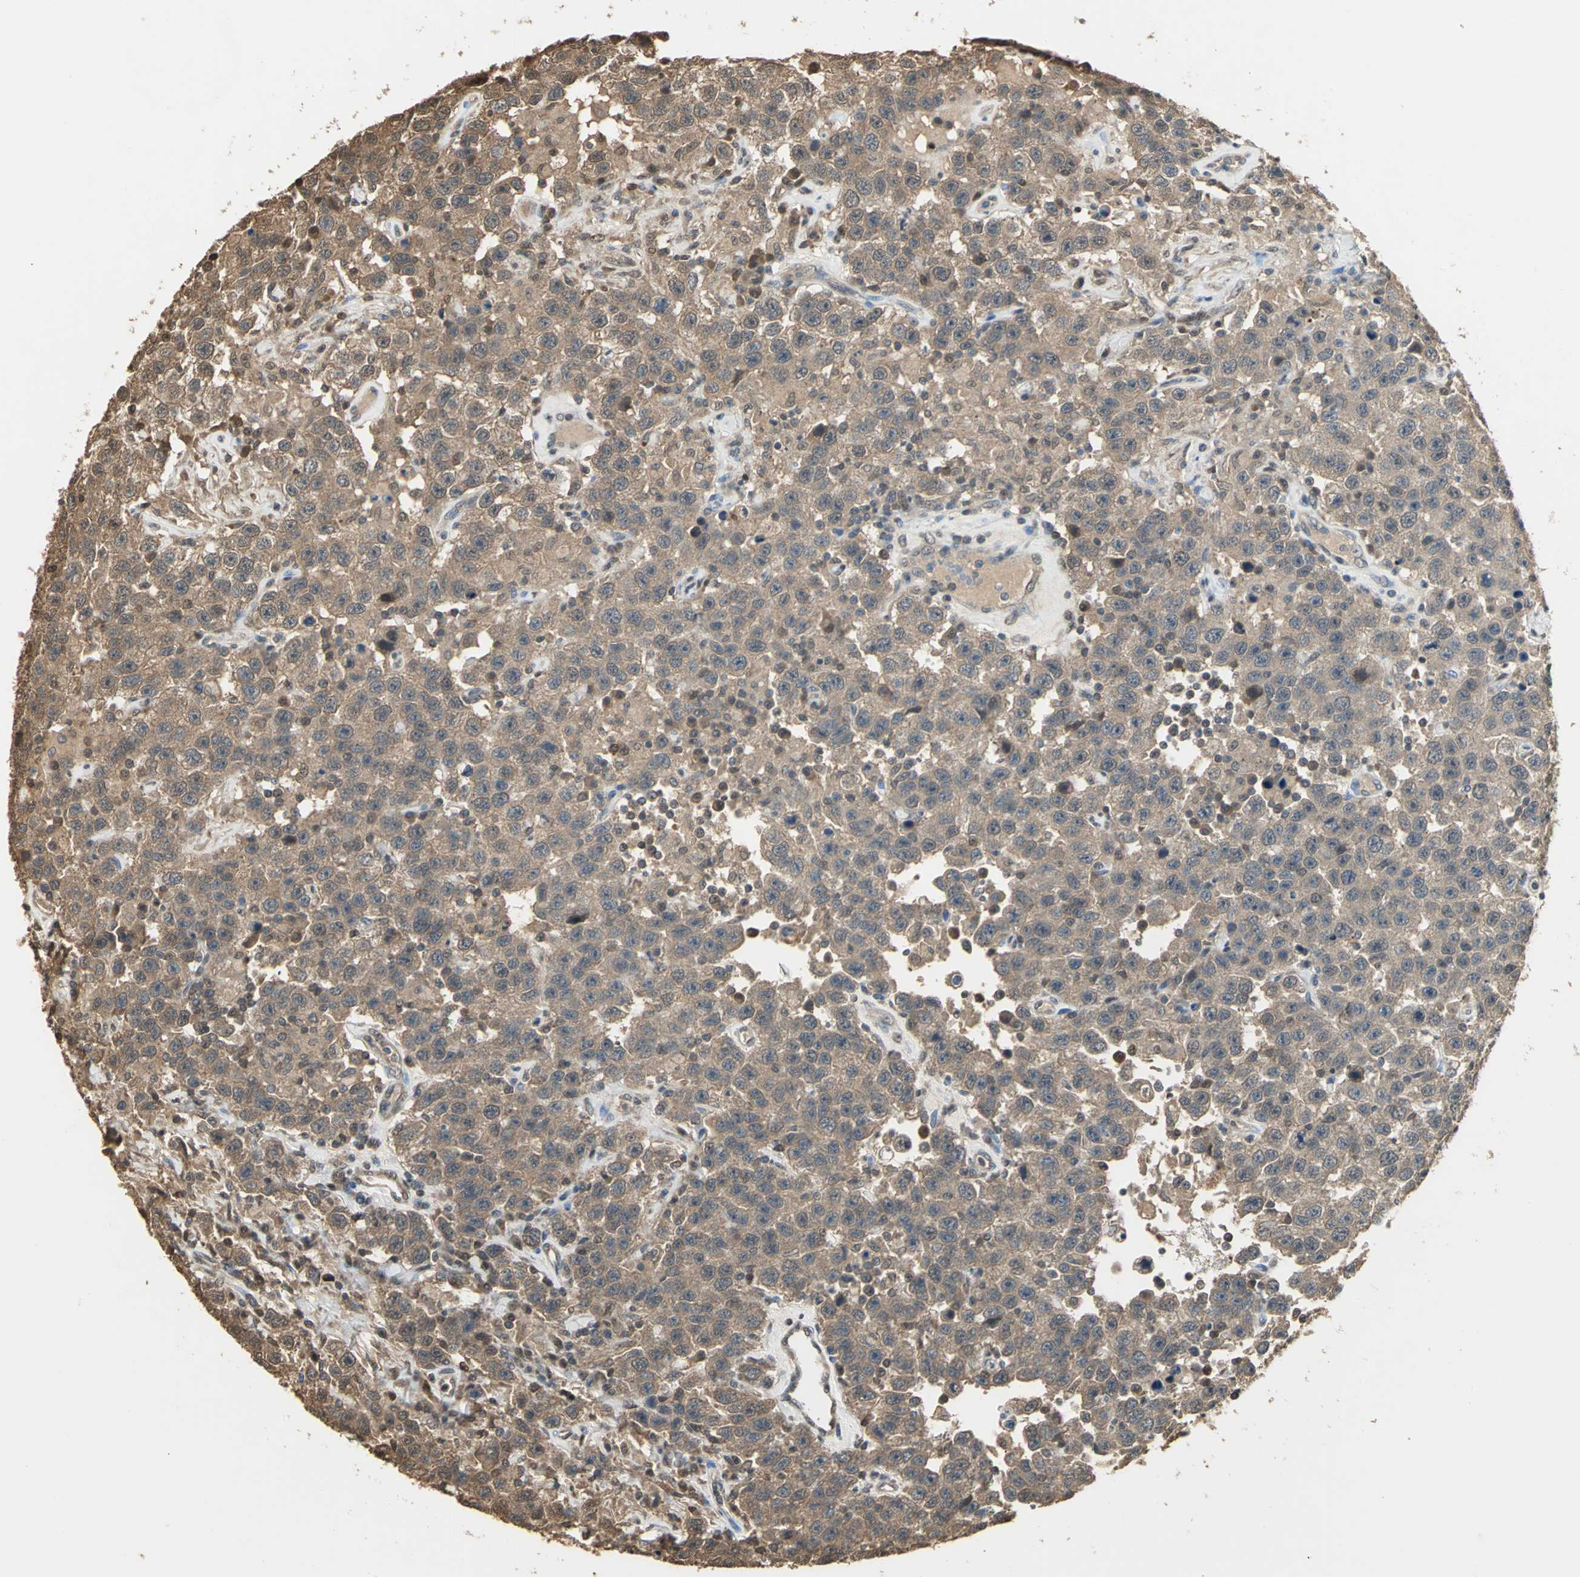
{"staining": {"intensity": "moderate", "quantity": ">75%", "location": "cytoplasmic/membranous"}, "tissue": "testis cancer", "cell_type": "Tumor cells", "image_type": "cancer", "snomed": [{"axis": "morphology", "description": "Seminoma, NOS"}, {"axis": "topography", "description": "Testis"}], "caption": "Immunohistochemistry (IHC) (DAB (3,3'-diaminobenzidine)) staining of testis cancer displays moderate cytoplasmic/membranous protein staining in approximately >75% of tumor cells.", "gene": "PARK7", "patient": {"sex": "male", "age": 41}}